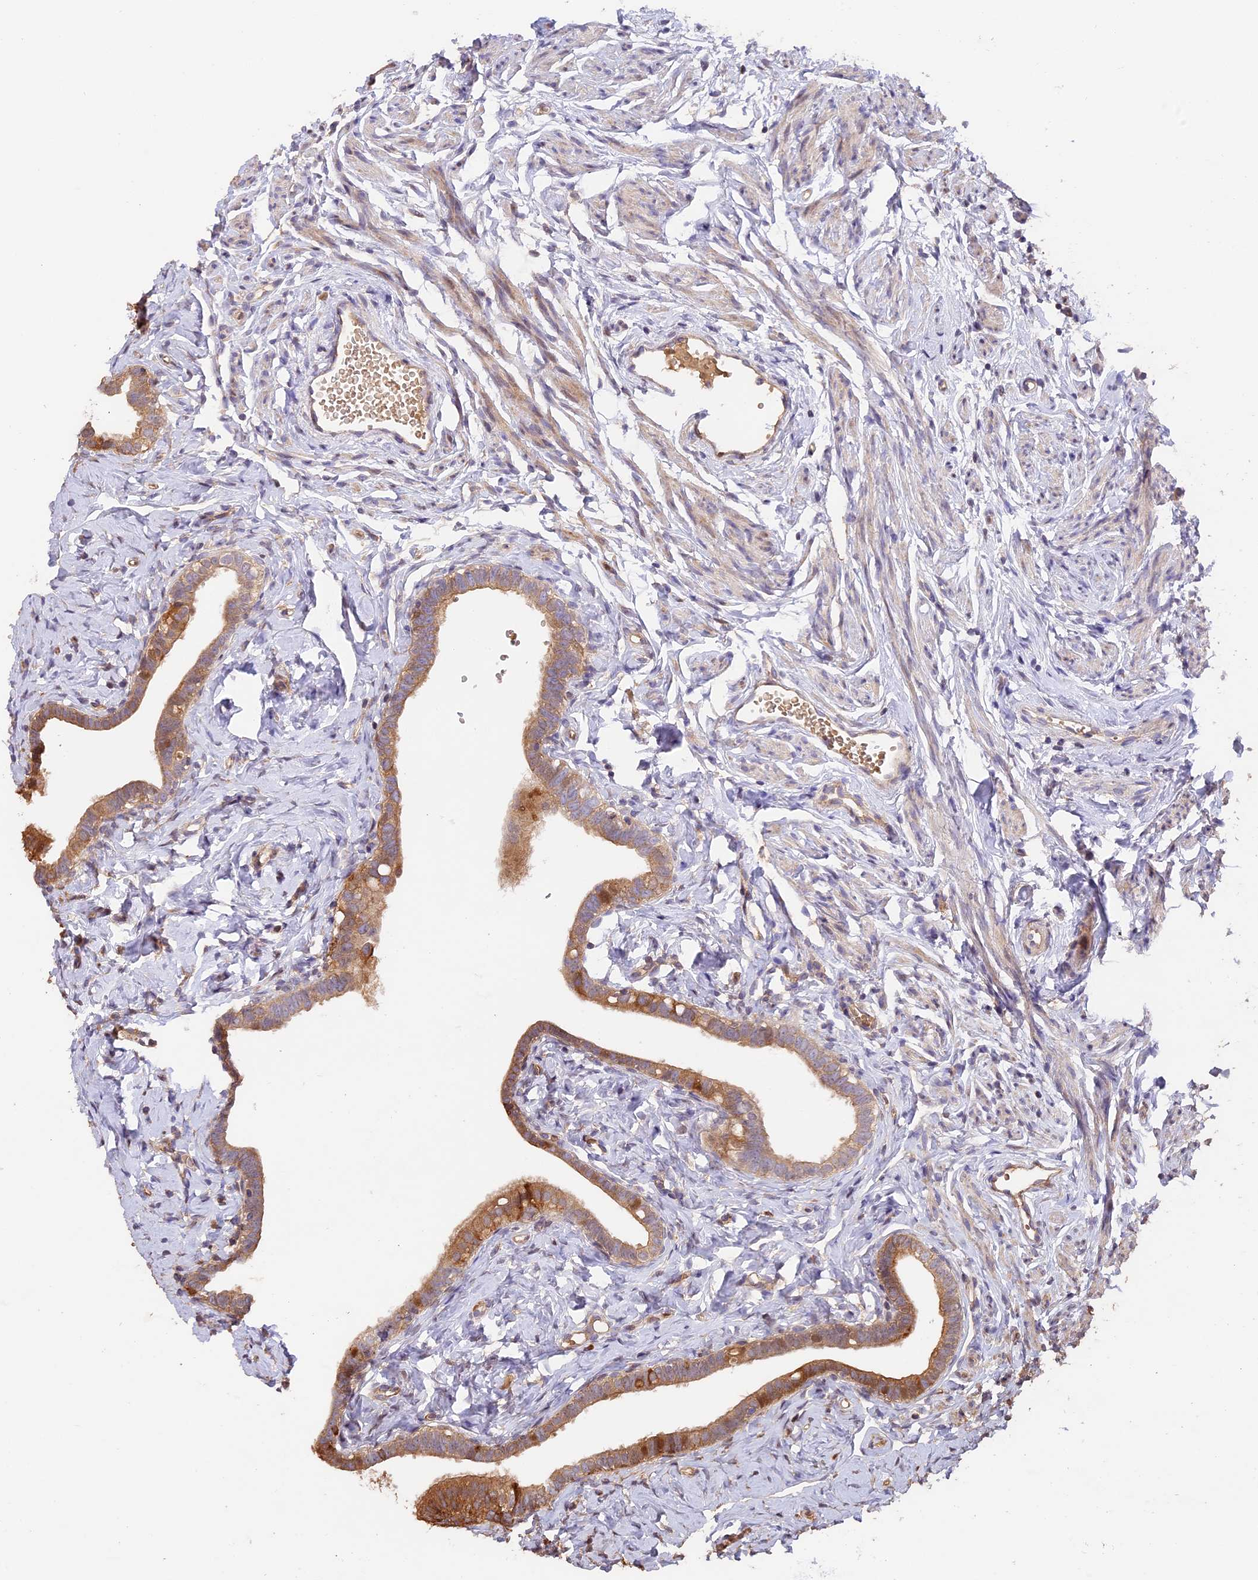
{"staining": {"intensity": "moderate", "quantity": ">75%", "location": "cytoplasmic/membranous"}, "tissue": "fallopian tube", "cell_type": "Glandular cells", "image_type": "normal", "snomed": [{"axis": "morphology", "description": "Normal tissue, NOS"}, {"axis": "topography", "description": "Fallopian tube"}], "caption": "A brown stain highlights moderate cytoplasmic/membranous expression of a protein in glandular cells of unremarkable human fallopian tube.", "gene": "PPP1R37", "patient": {"sex": "female", "age": 66}}